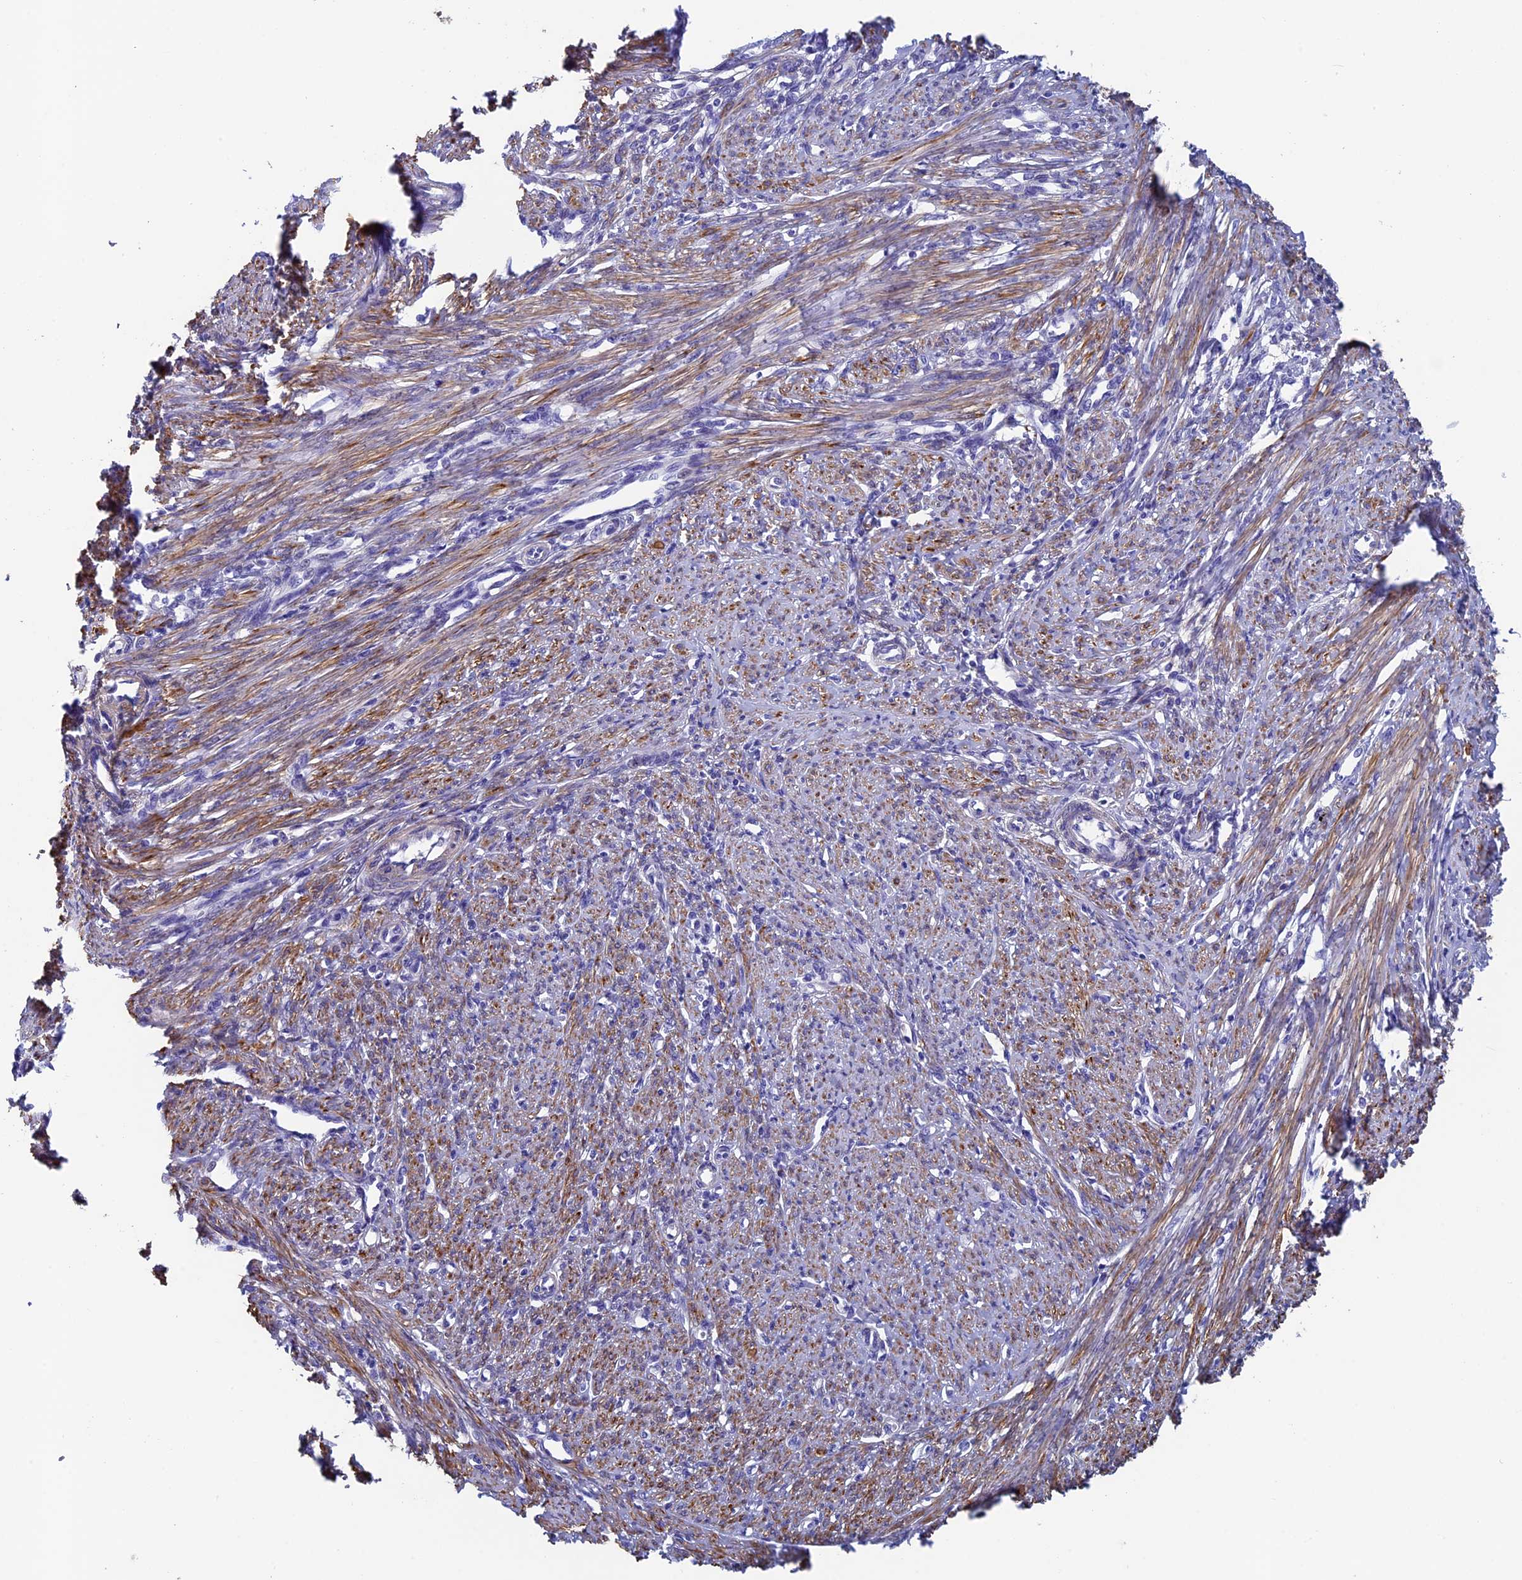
{"staining": {"intensity": "moderate", "quantity": ">75%", "location": "cytoplasmic/membranous"}, "tissue": "smooth muscle", "cell_type": "Smooth muscle cells", "image_type": "normal", "snomed": [{"axis": "morphology", "description": "Normal tissue, NOS"}, {"axis": "topography", "description": "Smooth muscle"}, {"axis": "topography", "description": "Uterus"}], "caption": "Immunohistochemical staining of benign smooth muscle exhibits moderate cytoplasmic/membranous protein expression in approximately >75% of smooth muscle cells. (brown staining indicates protein expression, while blue staining denotes nuclei).", "gene": "ADH7", "patient": {"sex": "female", "age": 59}}